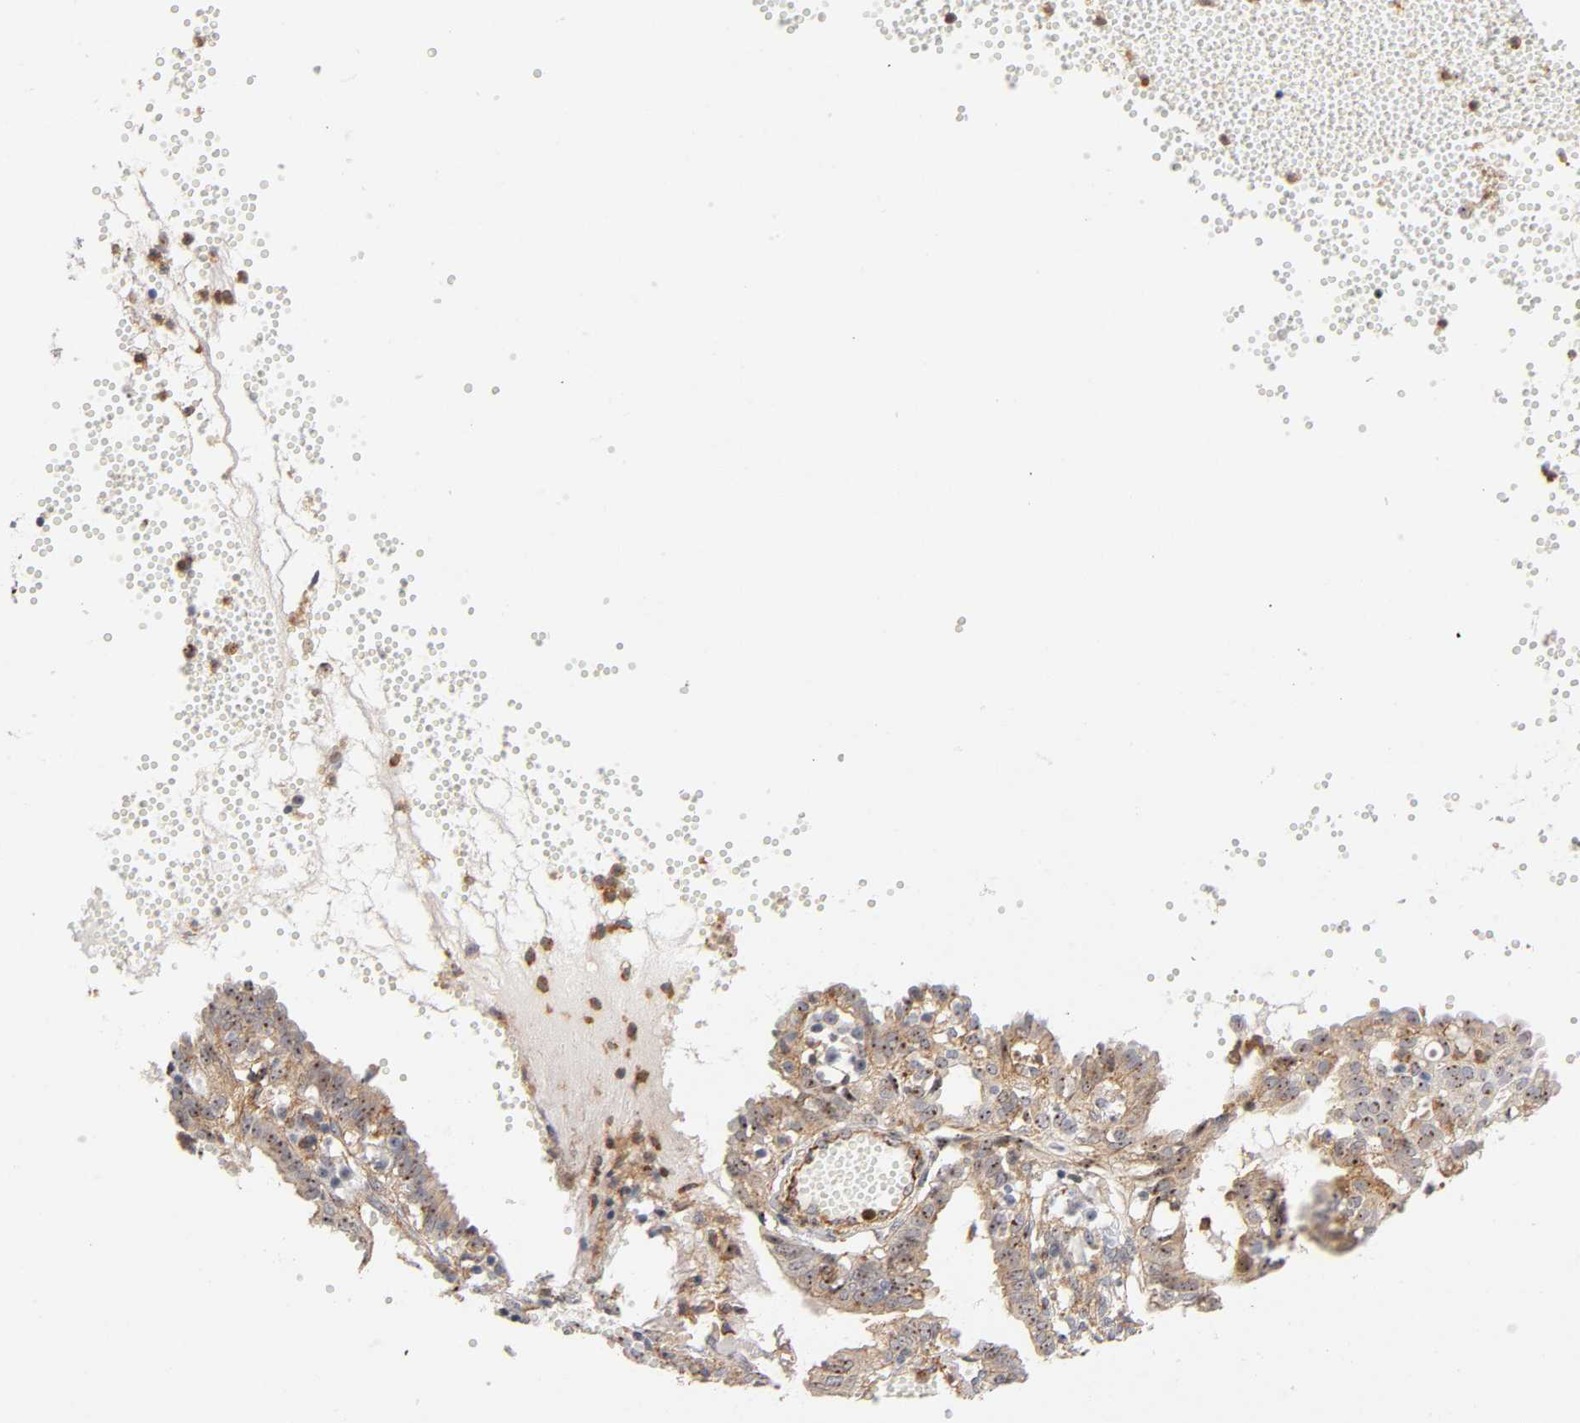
{"staining": {"intensity": "strong", "quantity": ">75%", "location": "cytoplasmic/membranous,nuclear"}, "tissue": "endometrial cancer", "cell_type": "Tumor cells", "image_type": "cancer", "snomed": [{"axis": "morphology", "description": "Adenocarcinoma, NOS"}, {"axis": "topography", "description": "Endometrium"}], "caption": "A brown stain labels strong cytoplasmic/membranous and nuclear expression of a protein in human adenocarcinoma (endometrial) tumor cells.", "gene": "PLD1", "patient": {"sex": "female", "age": 66}}